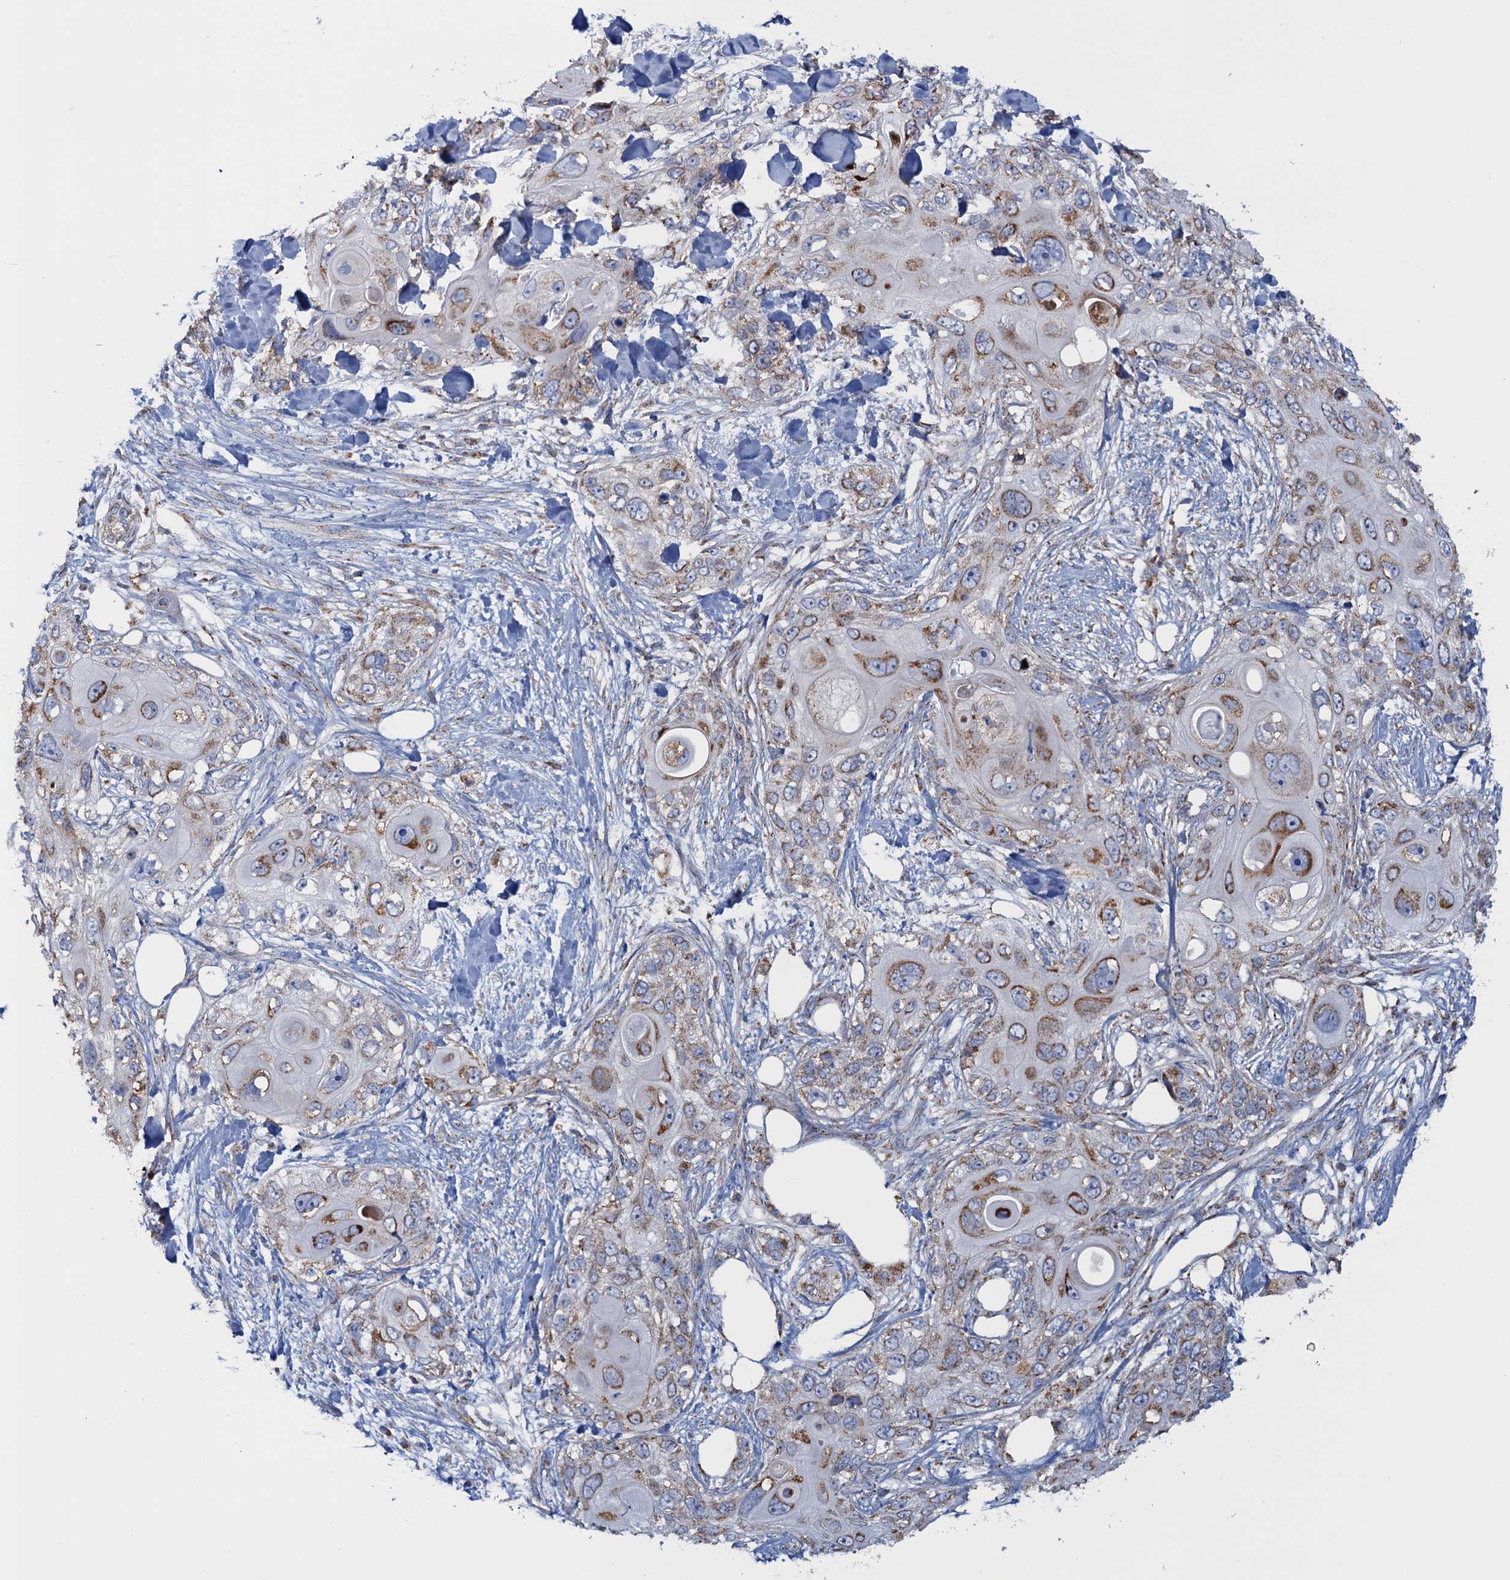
{"staining": {"intensity": "moderate", "quantity": "25%-75%", "location": "cytoplasmic/membranous"}, "tissue": "skin cancer", "cell_type": "Tumor cells", "image_type": "cancer", "snomed": [{"axis": "morphology", "description": "Normal tissue, NOS"}, {"axis": "morphology", "description": "Squamous cell carcinoma, NOS"}, {"axis": "topography", "description": "Skin"}], "caption": "Immunohistochemistry (IHC) of skin cancer (squamous cell carcinoma) shows medium levels of moderate cytoplasmic/membranous expression in about 25%-75% of tumor cells.", "gene": "GTPBP3", "patient": {"sex": "male", "age": 72}}